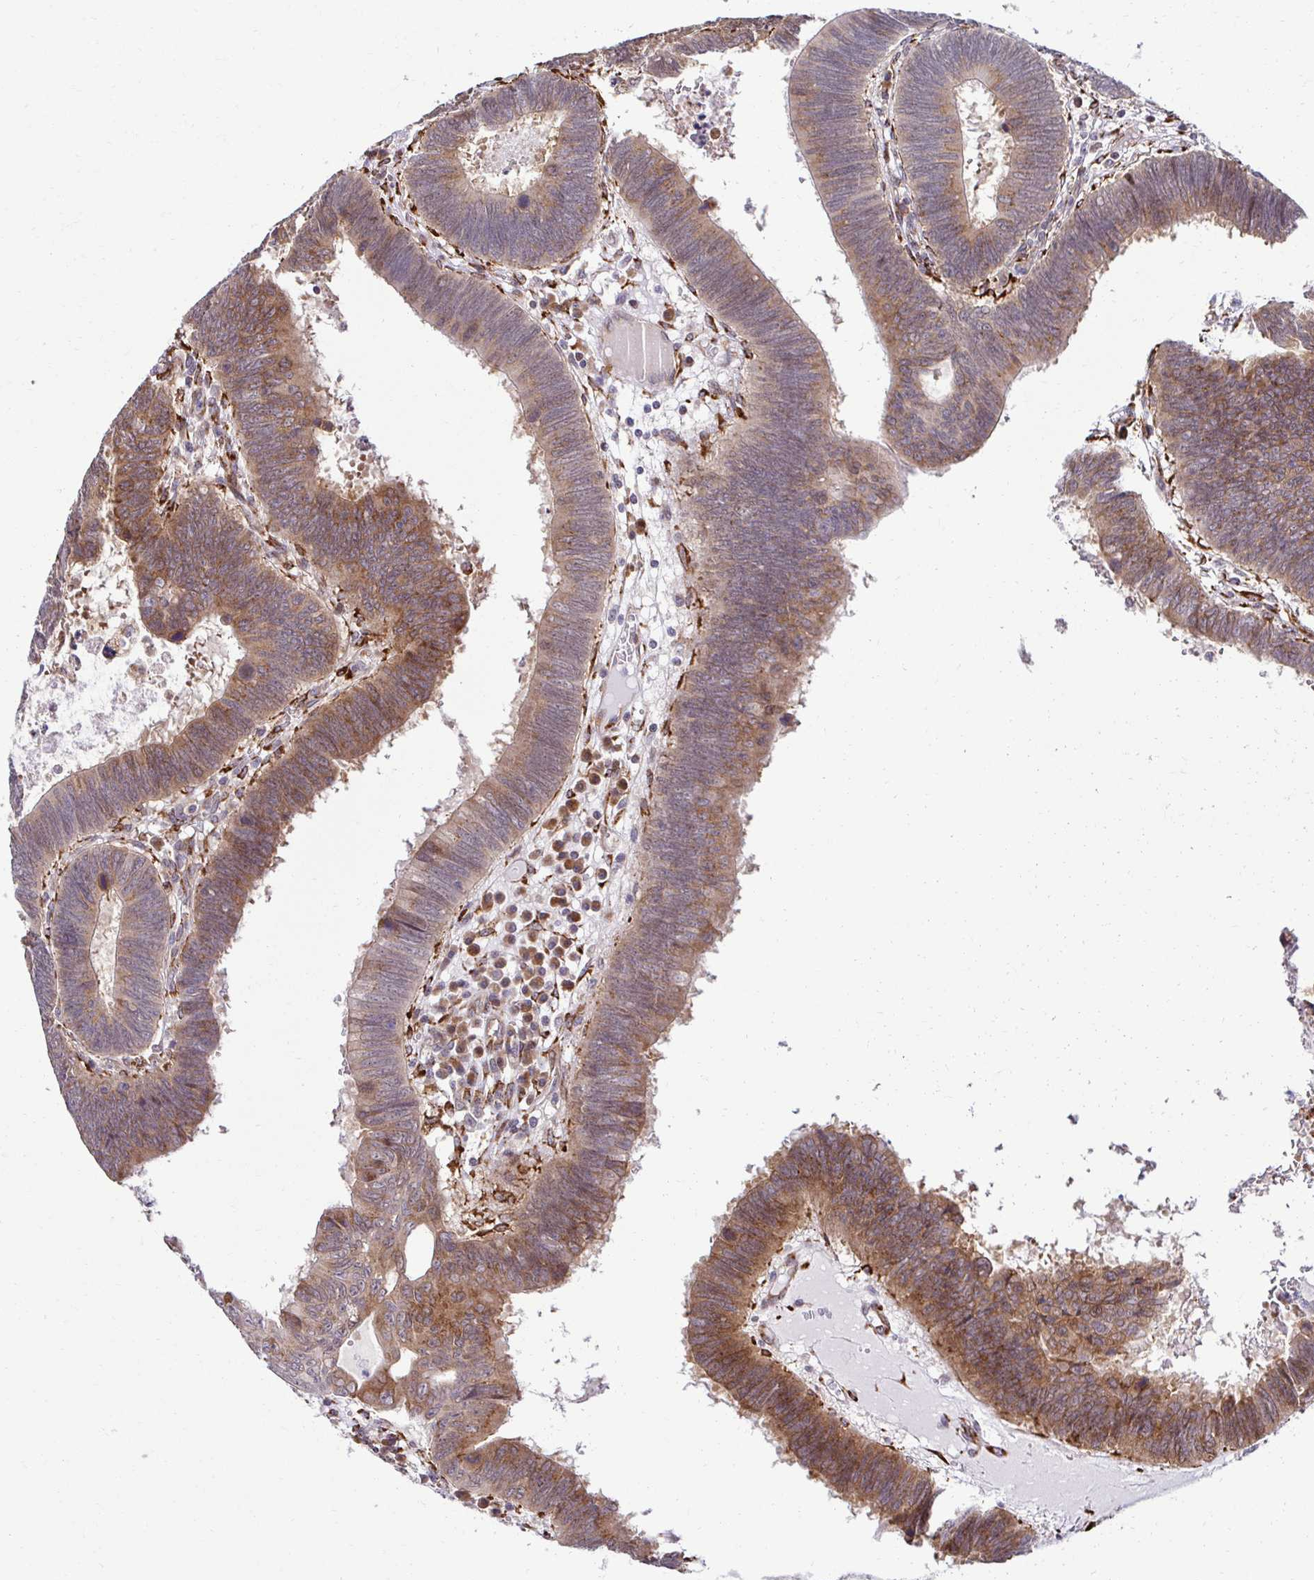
{"staining": {"intensity": "moderate", "quantity": ">75%", "location": "cytoplasmic/membranous"}, "tissue": "colorectal cancer", "cell_type": "Tumor cells", "image_type": "cancer", "snomed": [{"axis": "morphology", "description": "Adenocarcinoma, NOS"}, {"axis": "topography", "description": "Colon"}], "caption": "This histopathology image shows immunohistochemistry (IHC) staining of human adenocarcinoma (colorectal), with medium moderate cytoplasmic/membranous staining in approximately >75% of tumor cells.", "gene": "HPS1", "patient": {"sex": "male", "age": 62}}